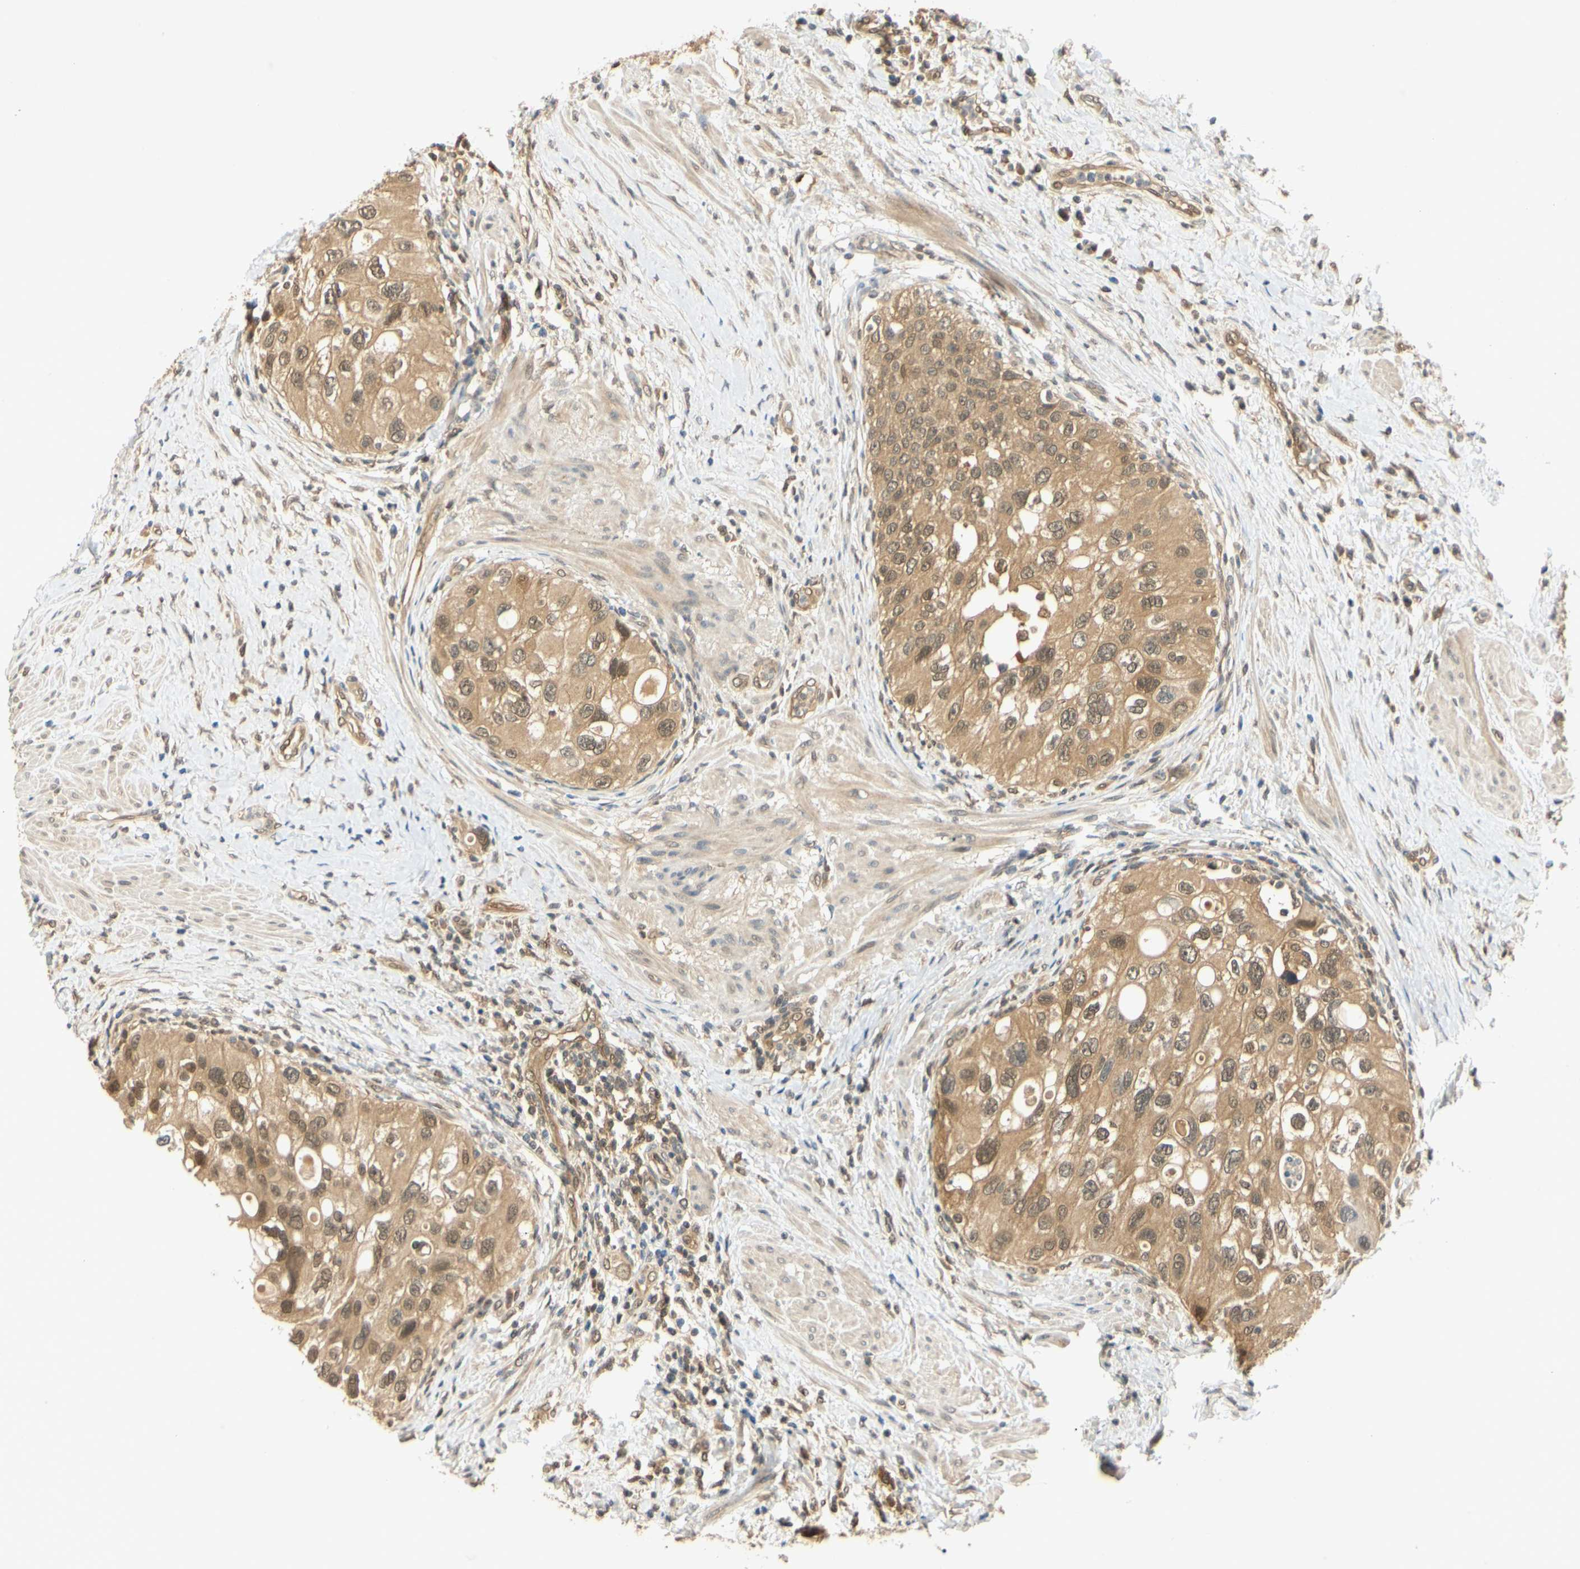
{"staining": {"intensity": "moderate", "quantity": ">75%", "location": "cytoplasmic/membranous,nuclear"}, "tissue": "urothelial cancer", "cell_type": "Tumor cells", "image_type": "cancer", "snomed": [{"axis": "morphology", "description": "Urothelial carcinoma, High grade"}, {"axis": "topography", "description": "Urinary bladder"}], "caption": "Immunohistochemical staining of high-grade urothelial carcinoma shows medium levels of moderate cytoplasmic/membranous and nuclear expression in about >75% of tumor cells.", "gene": "UBE2Z", "patient": {"sex": "female", "age": 56}}